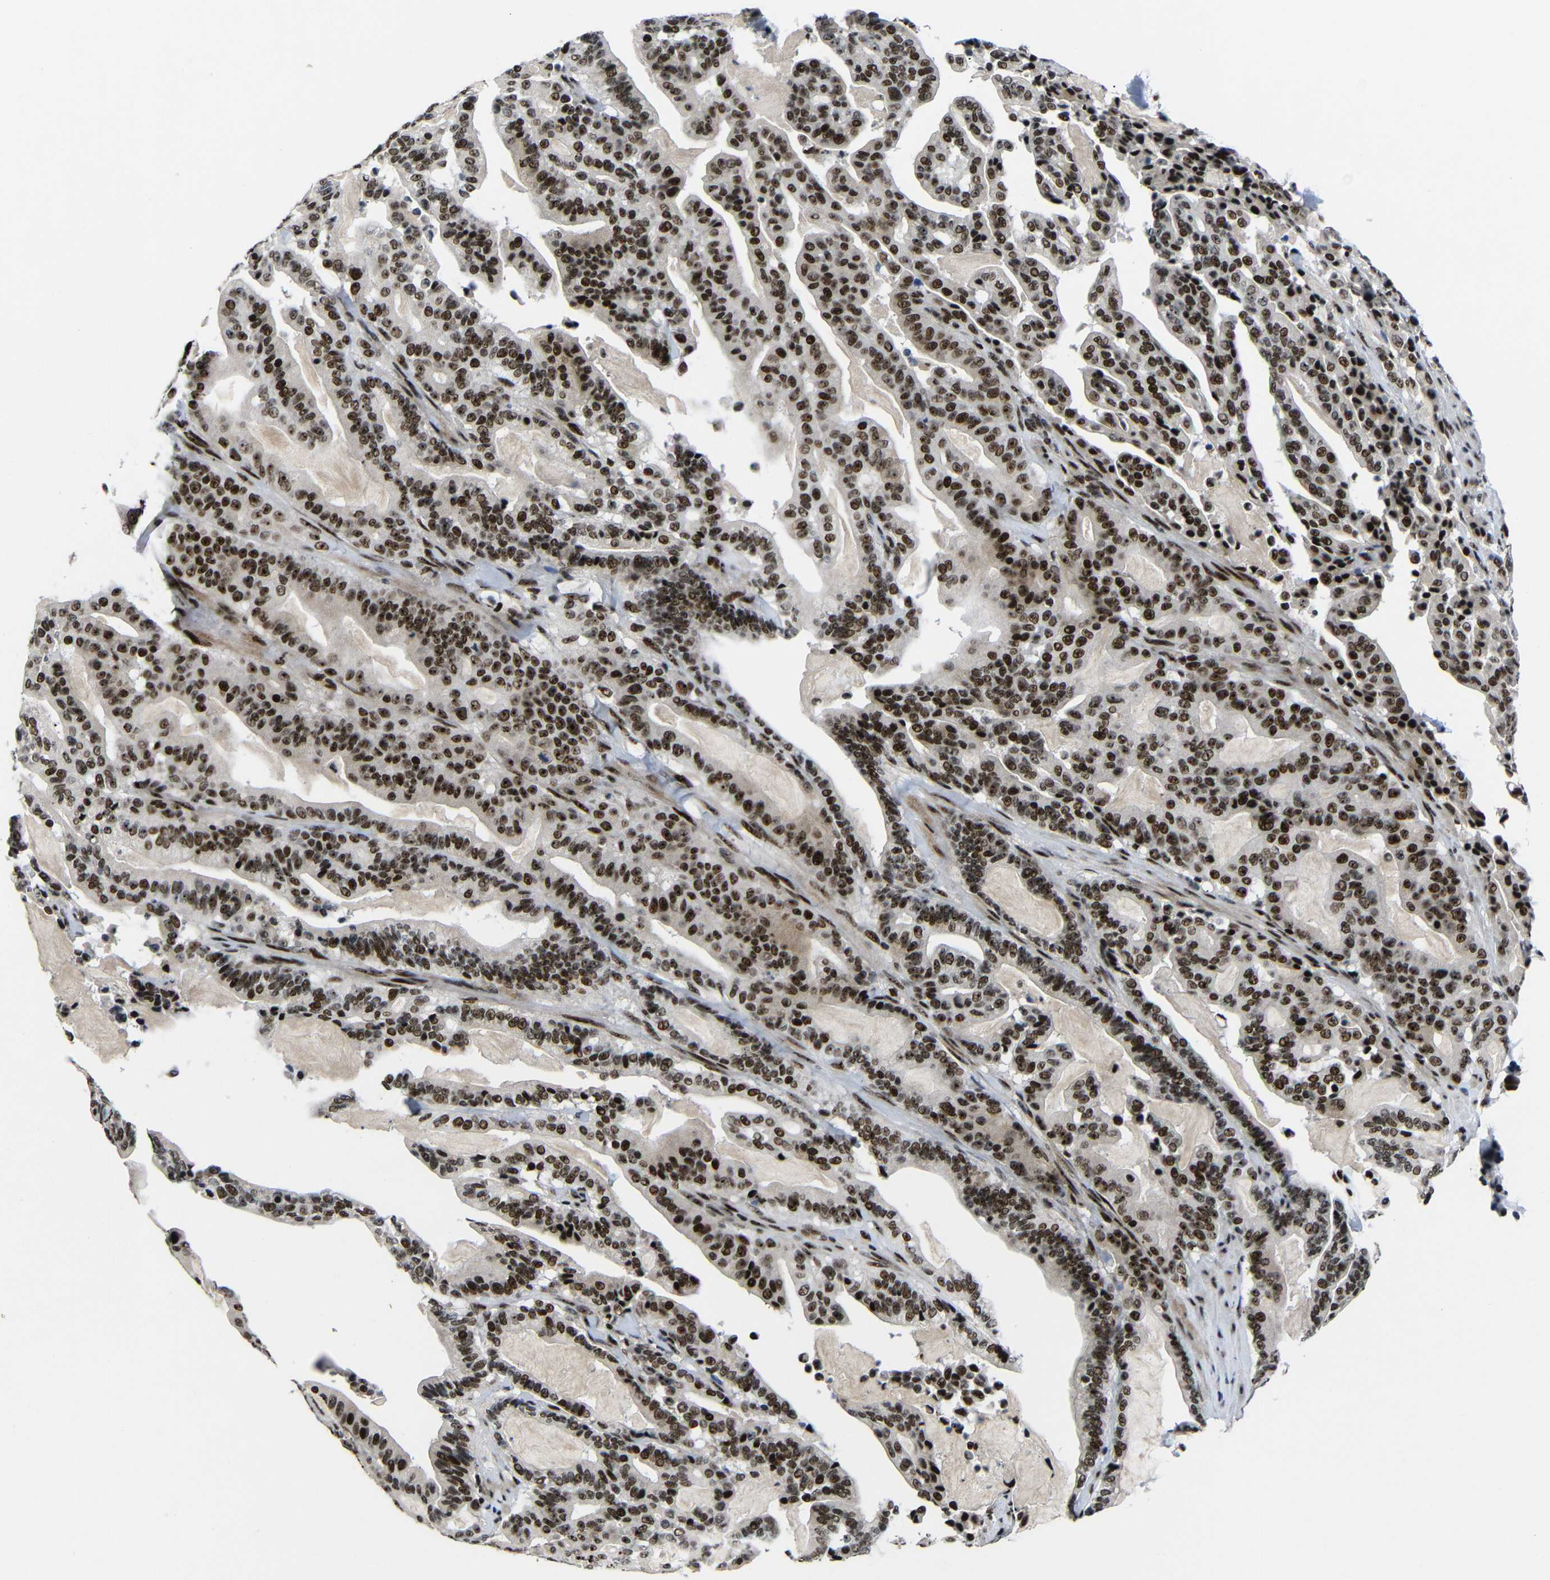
{"staining": {"intensity": "strong", "quantity": ">75%", "location": "nuclear"}, "tissue": "pancreatic cancer", "cell_type": "Tumor cells", "image_type": "cancer", "snomed": [{"axis": "morphology", "description": "Adenocarcinoma, NOS"}, {"axis": "topography", "description": "Pancreas"}], "caption": "Pancreatic adenocarcinoma stained with immunohistochemistry (IHC) displays strong nuclear expression in about >75% of tumor cells.", "gene": "SETDB2", "patient": {"sex": "male", "age": 63}}